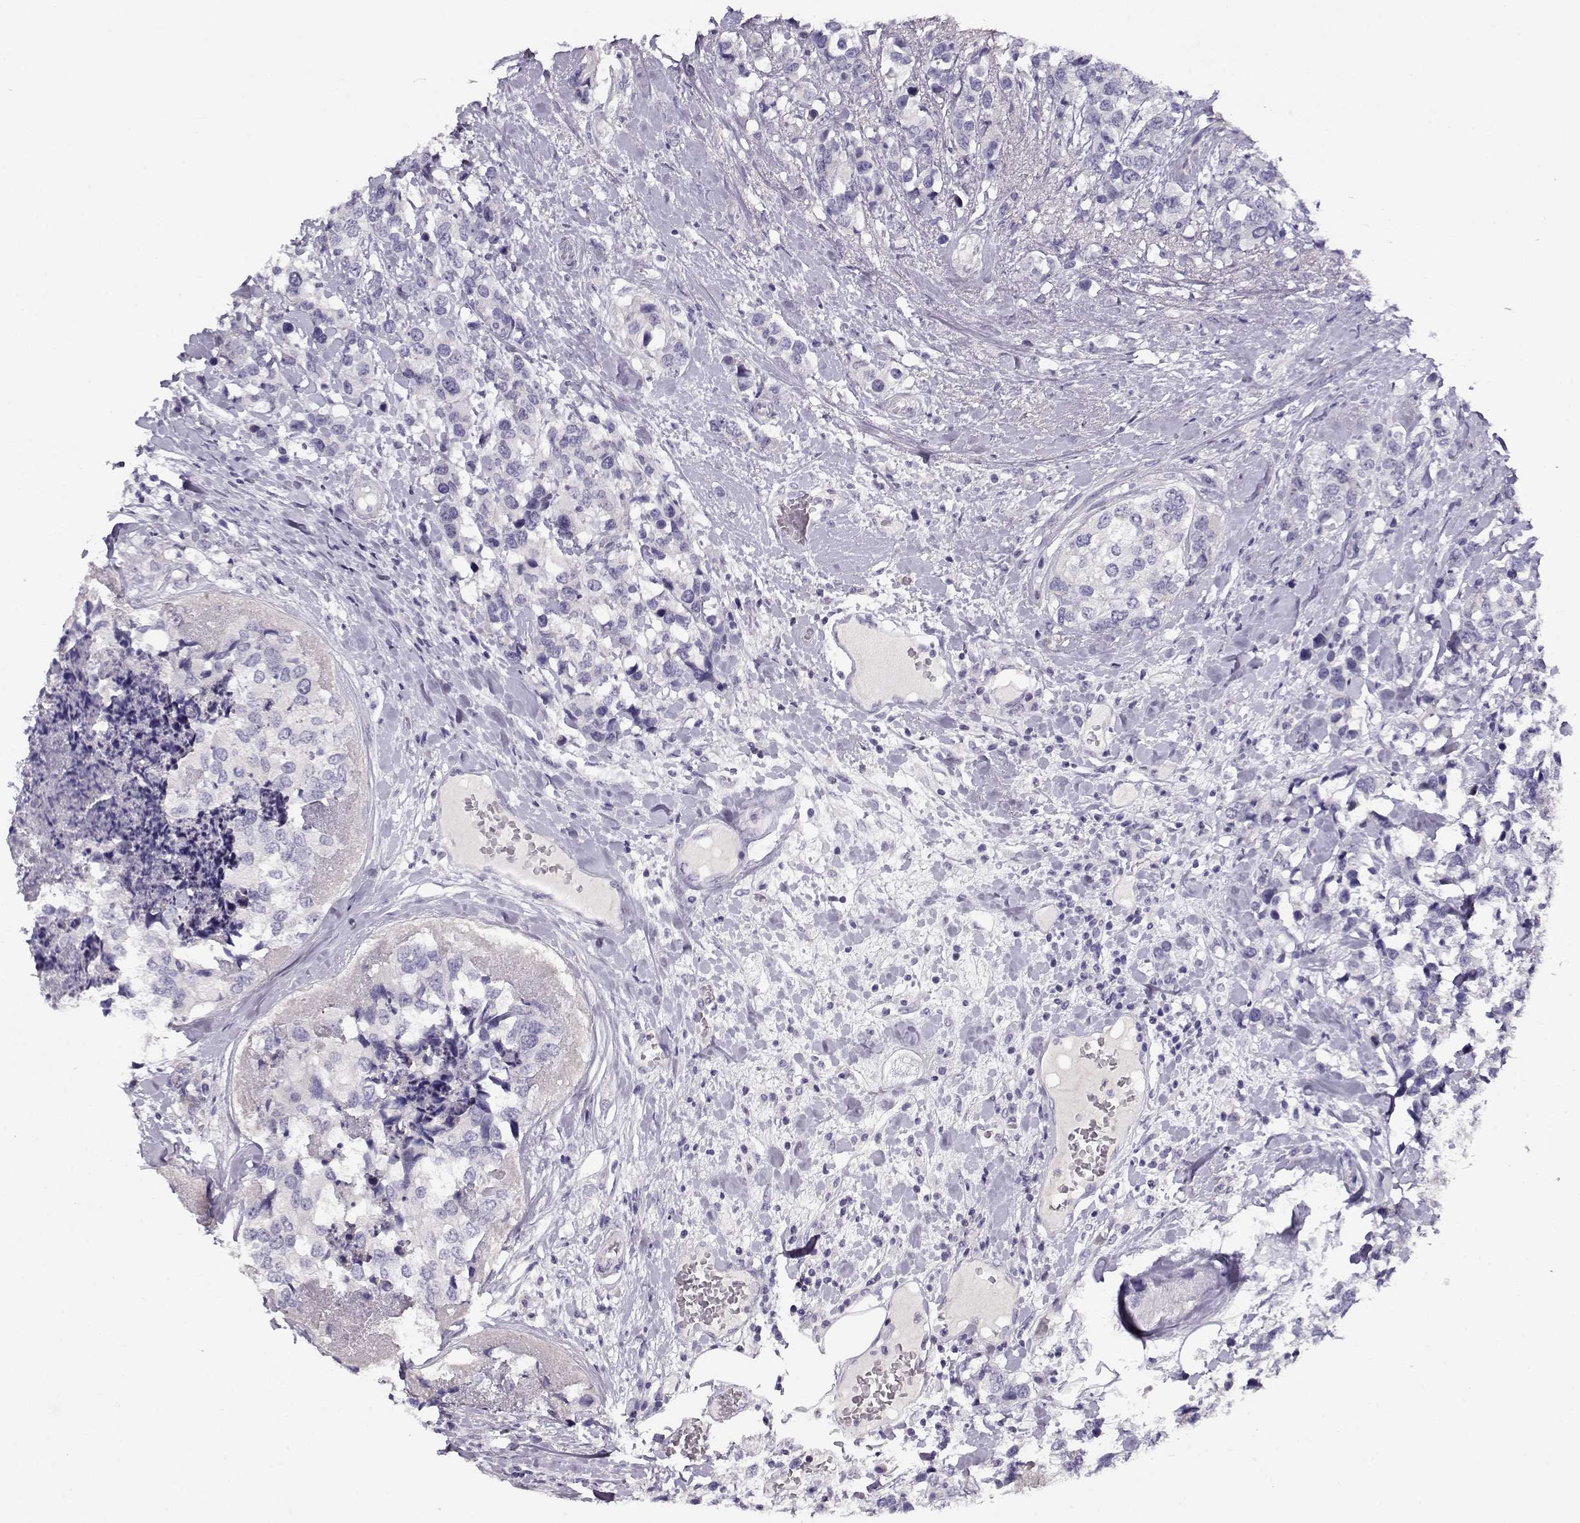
{"staining": {"intensity": "negative", "quantity": "none", "location": "none"}, "tissue": "breast cancer", "cell_type": "Tumor cells", "image_type": "cancer", "snomed": [{"axis": "morphology", "description": "Lobular carcinoma"}, {"axis": "topography", "description": "Breast"}], "caption": "Histopathology image shows no significant protein staining in tumor cells of breast cancer (lobular carcinoma). (DAB (3,3'-diaminobenzidine) immunohistochemistry (IHC) visualized using brightfield microscopy, high magnification).", "gene": "CRX", "patient": {"sex": "female", "age": 59}}